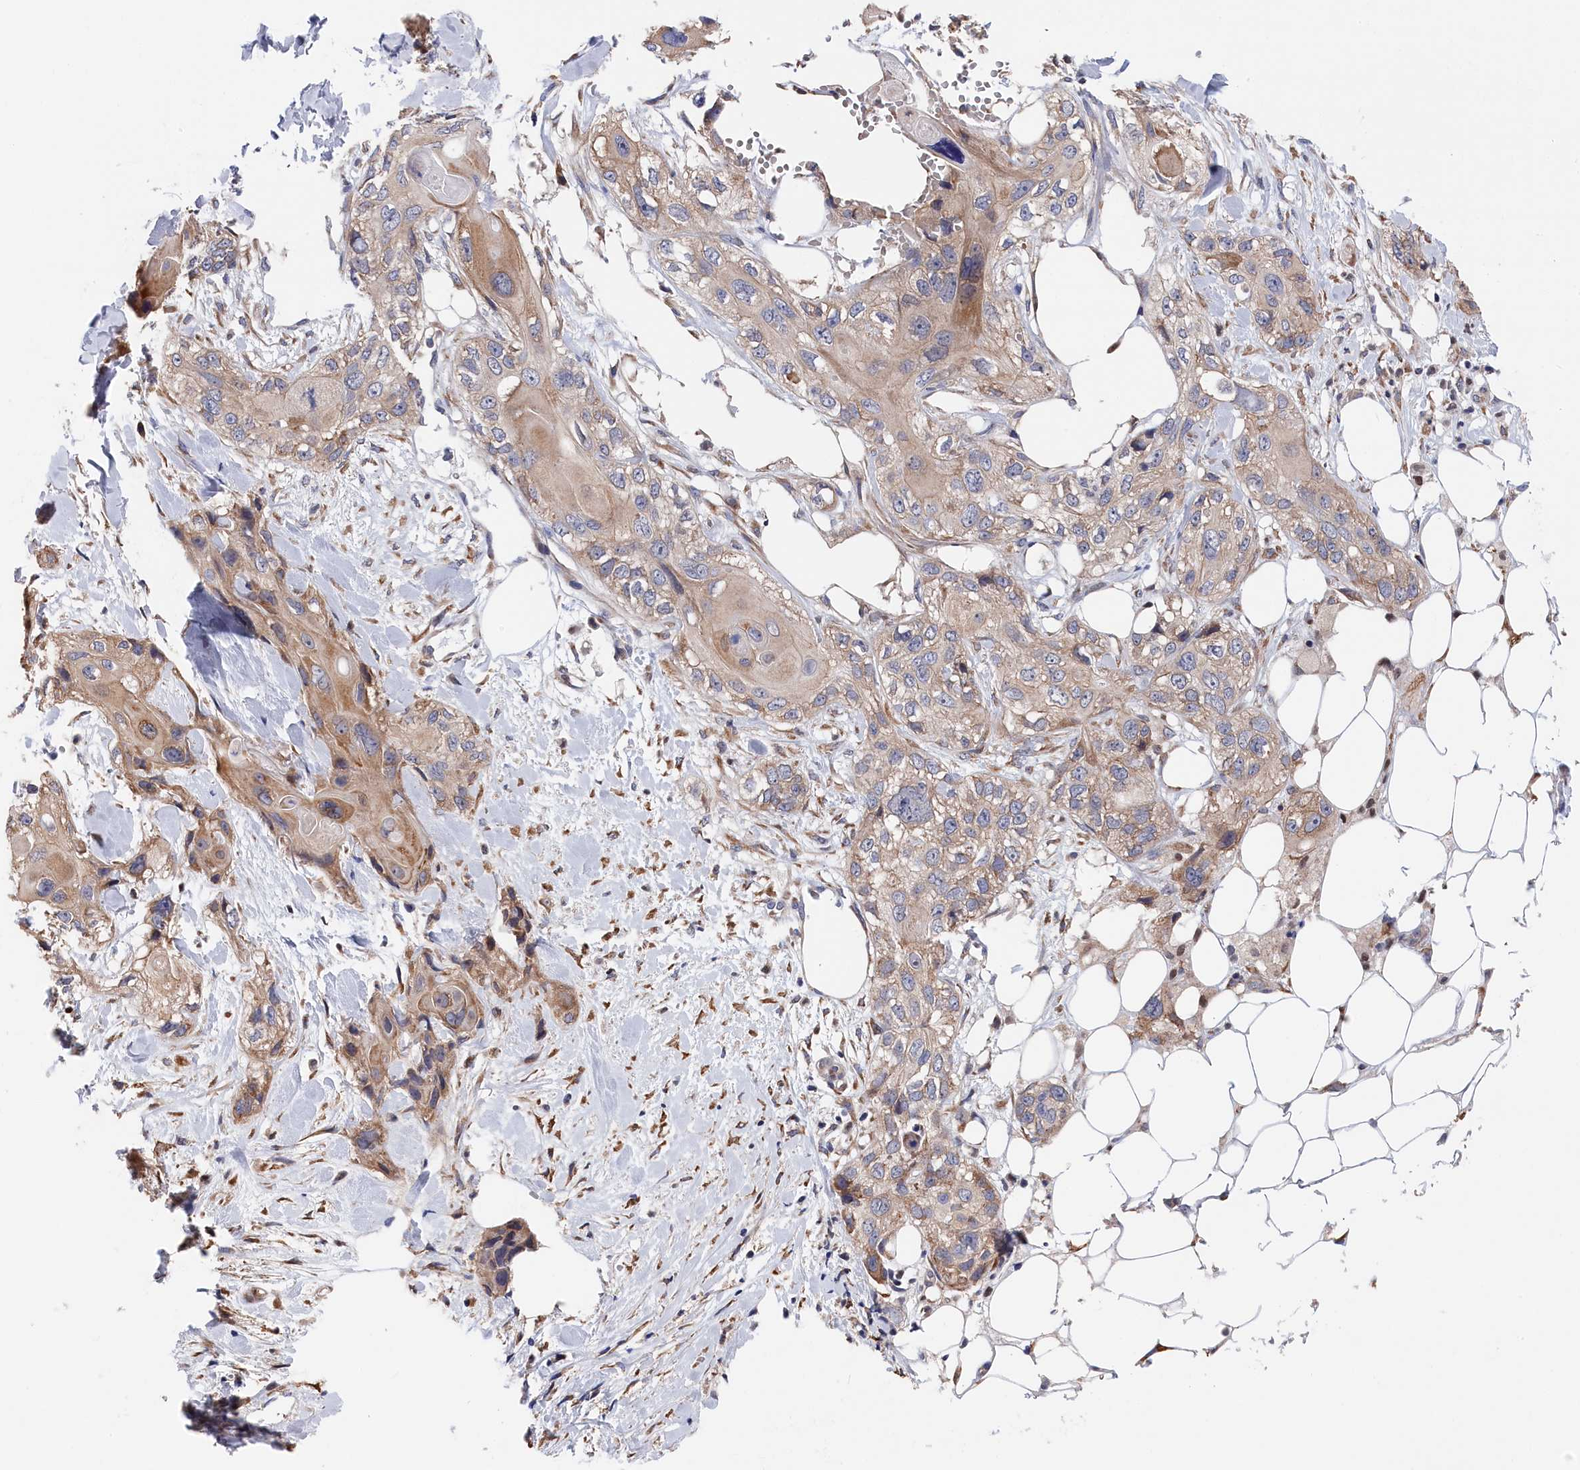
{"staining": {"intensity": "moderate", "quantity": "<25%", "location": "cytoplasmic/membranous"}, "tissue": "skin cancer", "cell_type": "Tumor cells", "image_type": "cancer", "snomed": [{"axis": "morphology", "description": "Normal tissue, NOS"}, {"axis": "morphology", "description": "Squamous cell carcinoma, NOS"}, {"axis": "topography", "description": "Skin"}], "caption": "Tumor cells display low levels of moderate cytoplasmic/membranous expression in about <25% of cells in human skin cancer (squamous cell carcinoma).", "gene": "CYB5D2", "patient": {"sex": "male", "age": 72}}